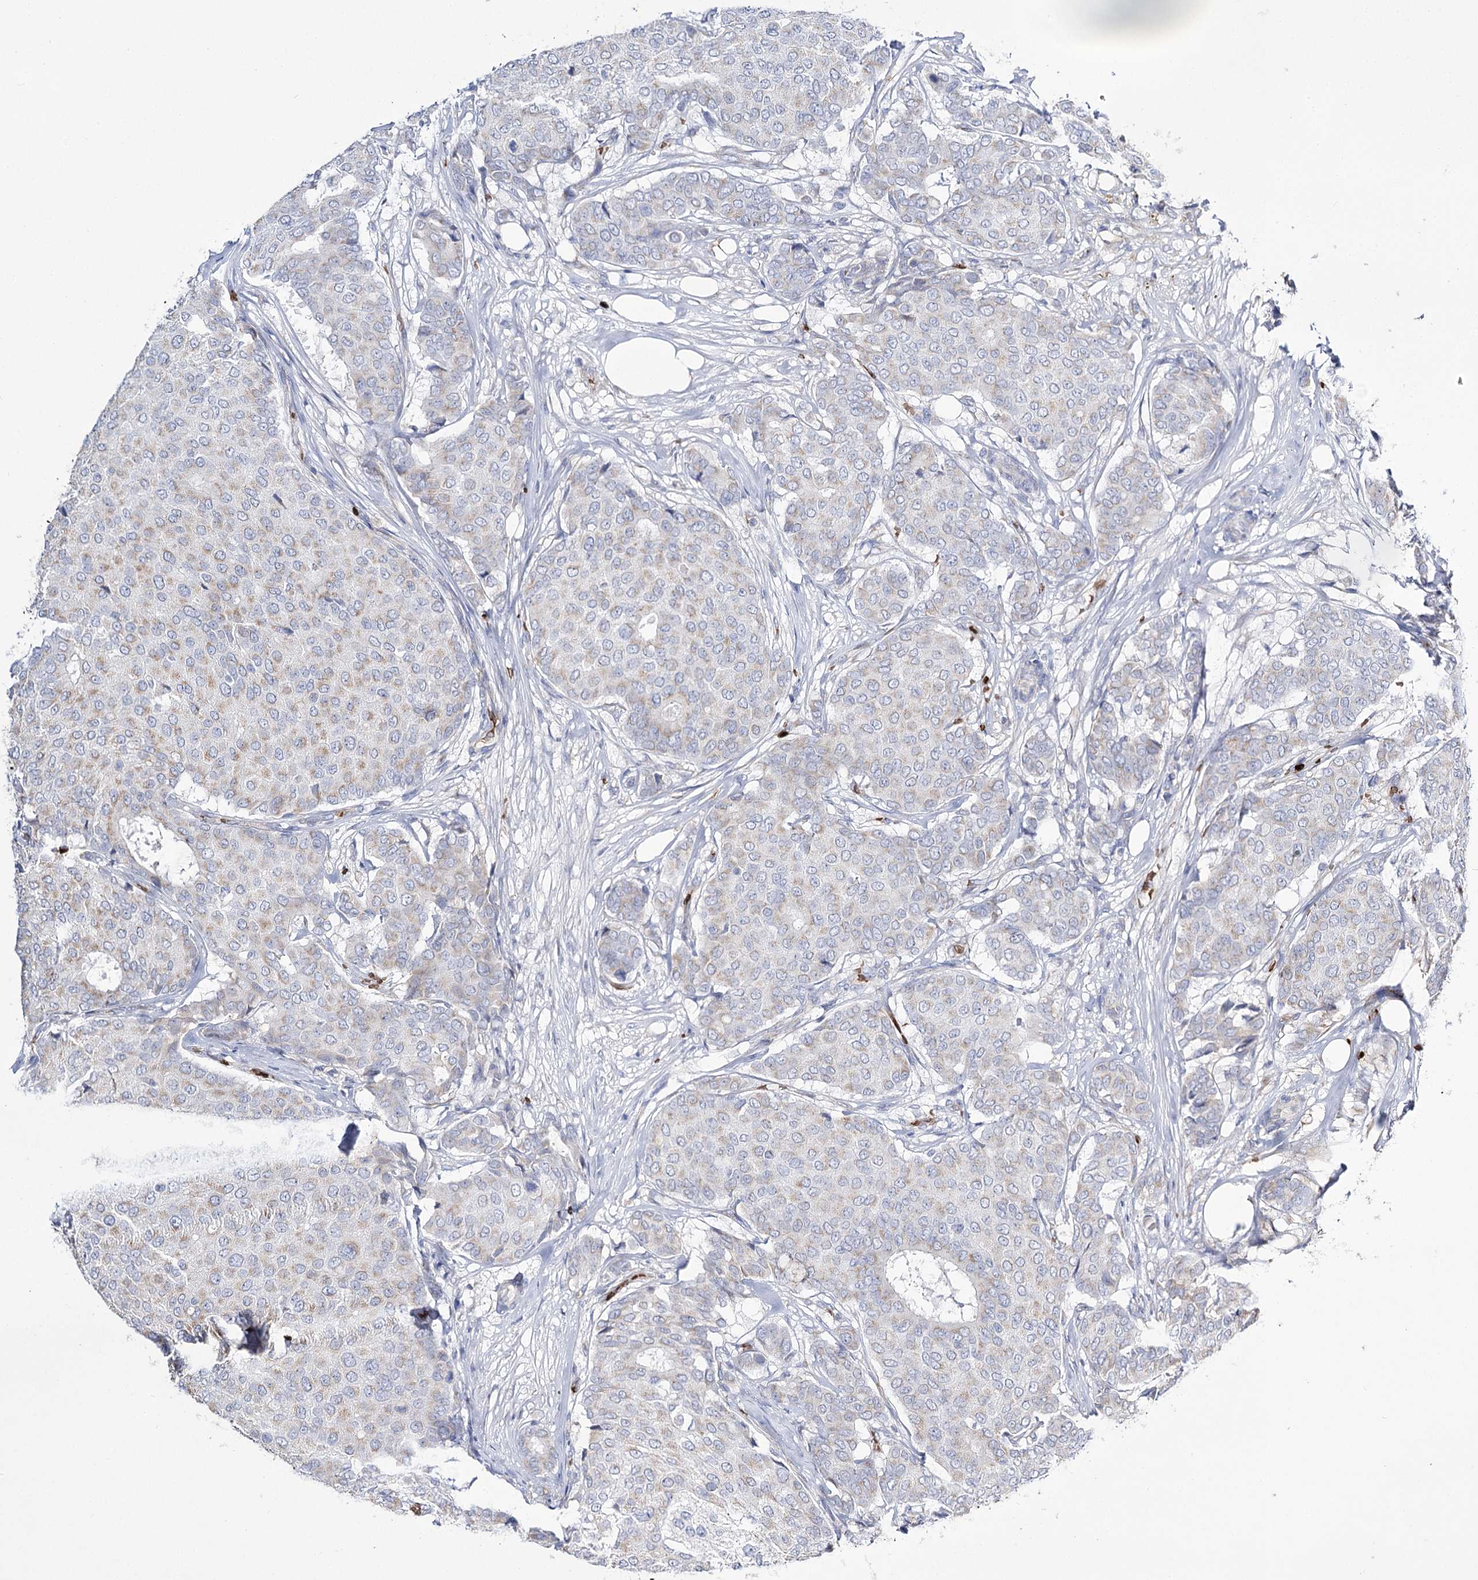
{"staining": {"intensity": "weak", "quantity": "25%-75%", "location": "cytoplasmic/membranous"}, "tissue": "breast cancer", "cell_type": "Tumor cells", "image_type": "cancer", "snomed": [{"axis": "morphology", "description": "Duct carcinoma"}, {"axis": "topography", "description": "Breast"}], "caption": "Weak cytoplasmic/membranous staining for a protein is appreciated in approximately 25%-75% of tumor cells of invasive ductal carcinoma (breast) using IHC.", "gene": "GBF1", "patient": {"sex": "female", "age": 75}}